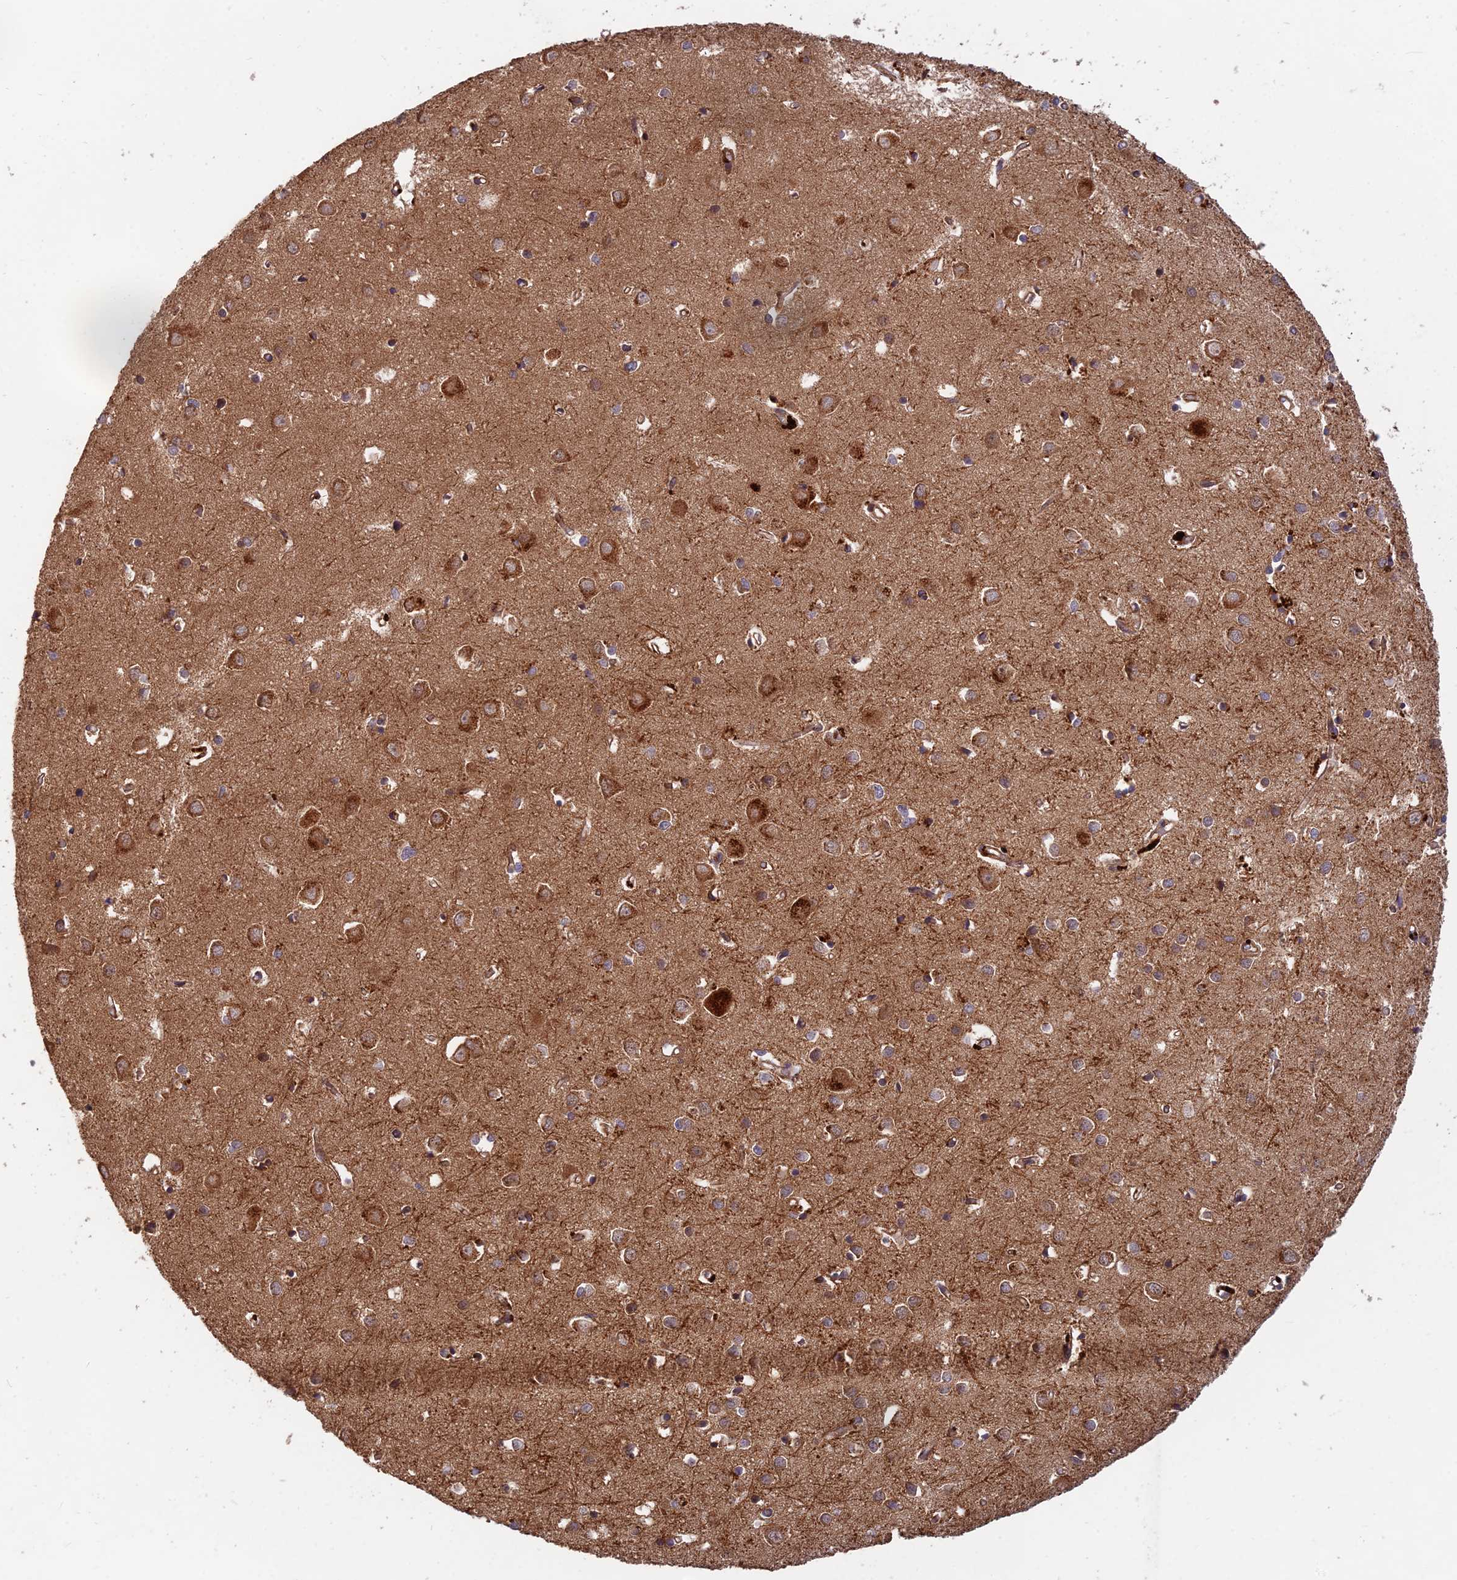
{"staining": {"intensity": "moderate", "quantity": ">75%", "location": "cytoplasmic/membranous"}, "tissue": "cerebral cortex", "cell_type": "Endothelial cells", "image_type": "normal", "snomed": [{"axis": "morphology", "description": "Normal tissue, NOS"}, {"axis": "topography", "description": "Cerebral cortex"}], "caption": "Immunohistochemistry (IHC) (DAB (3,3'-diaminobenzidine)) staining of unremarkable cerebral cortex shows moderate cytoplasmic/membranous protein staining in approximately >75% of endothelial cells.", "gene": "RELCH", "patient": {"sex": "female", "age": 64}}